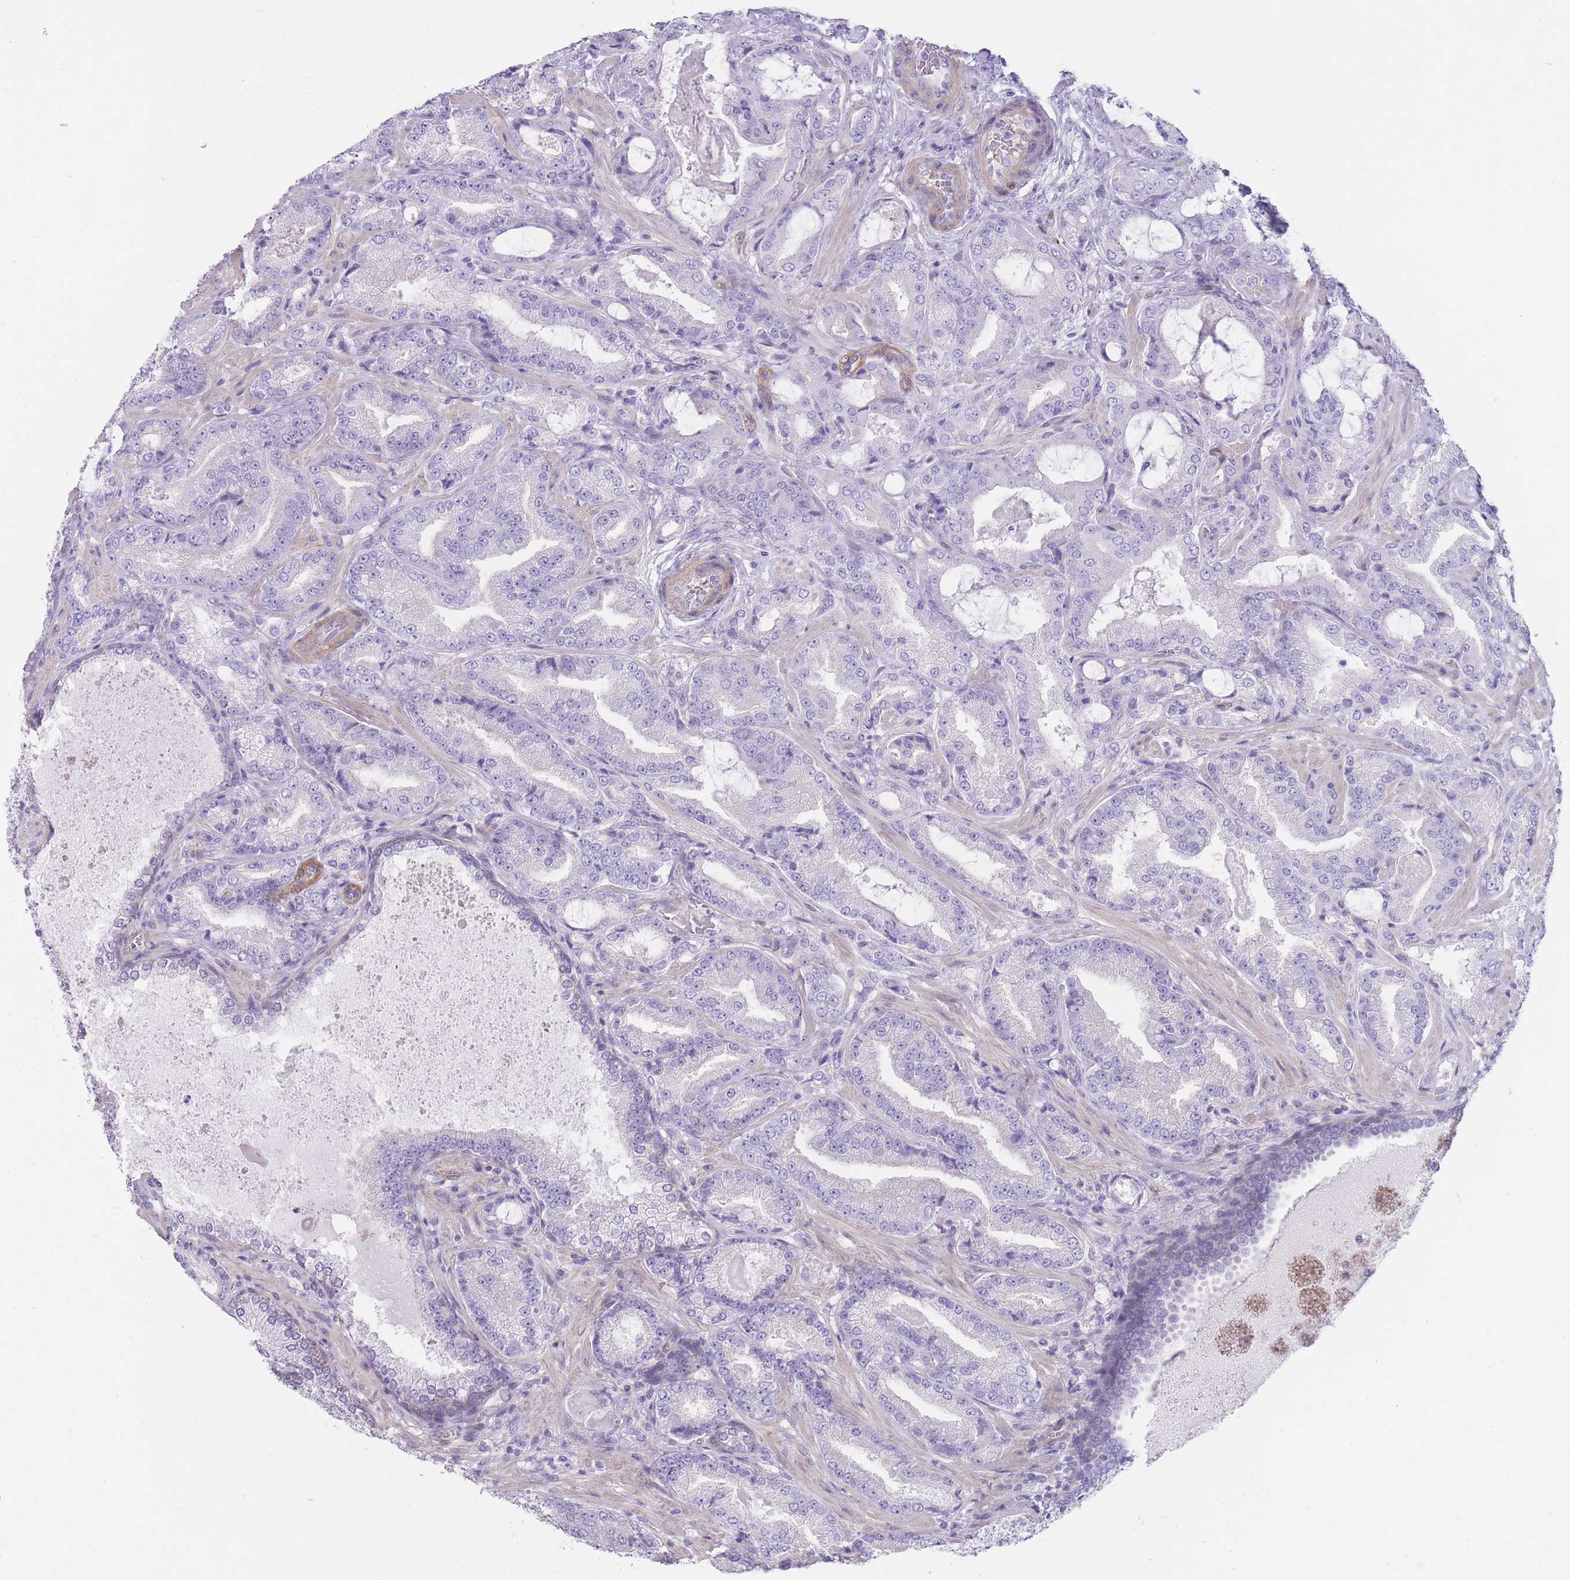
{"staining": {"intensity": "negative", "quantity": "none", "location": "none"}, "tissue": "prostate cancer", "cell_type": "Tumor cells", "image_type": "cancer", "snomed": [{"axis": "morphology", "description": "Adenocarcinoma, High grade"}, {"axis": "topography", "description": "Prostate"}], "caption": "Protein analysis of prostate cancer (high-grade adenocarcinoma) displays no significant staining in tumor cells. Nuclei are stained in blue.", "gene": "OR11H12", "patient": {"sex": "male", "age": 68}}